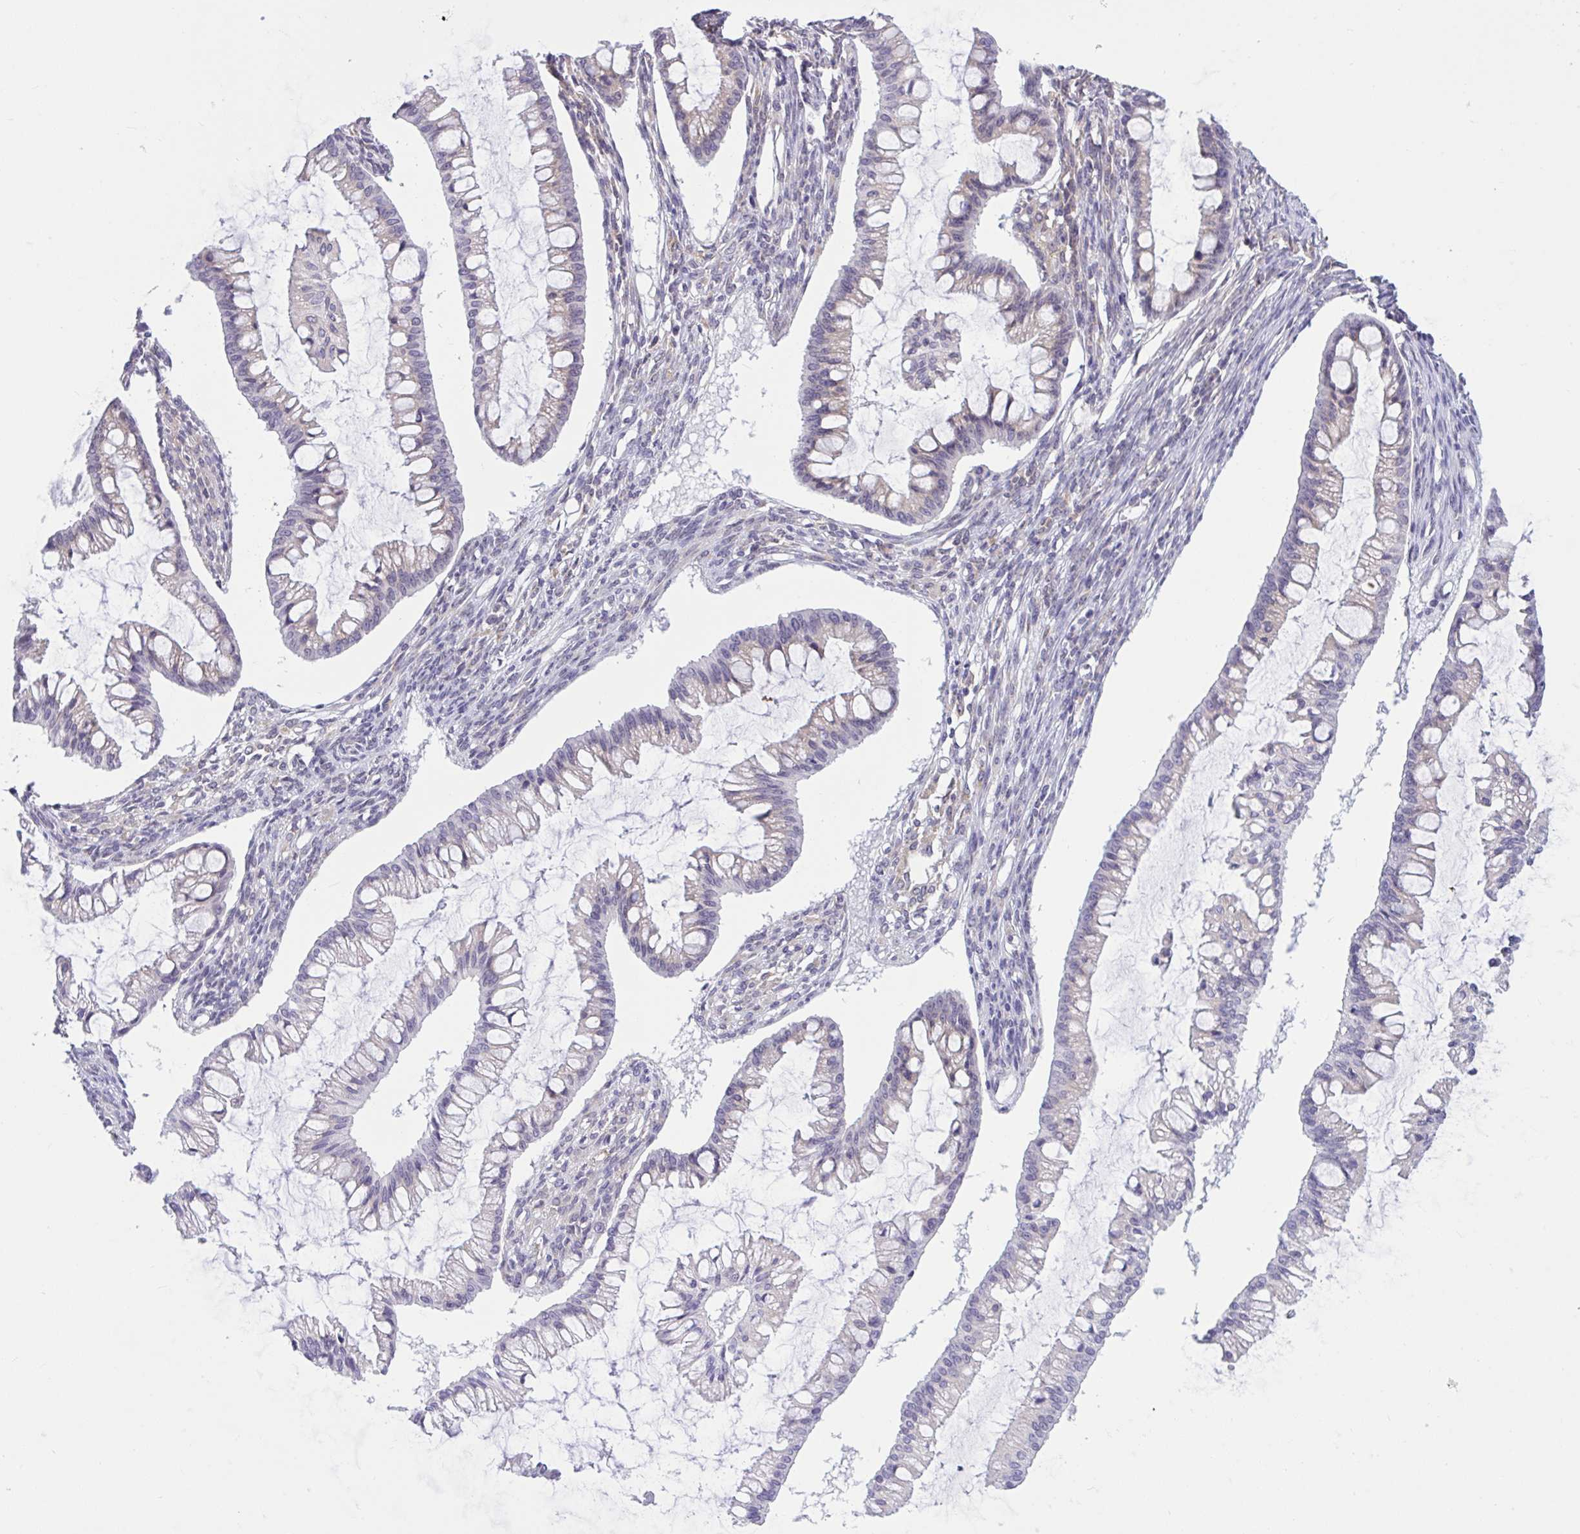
{"staining": {"intensity": "weak", "quantity": "<25%", "location": "cytoplasmic/membranous"}, "tissue": "ovarian cancer", "cell_type": "Tumor cells", "image_type": "cancer", "snomed": [{"axis": "morphology", "description": "Cystadenocarcinoma, mucinous, NOS"}, {"axis": "topography", "description": "Ovary"}], "caption": "Immunohistochemistry image of neoplastic tissue: ovarian mucinous cystadenocarcinoma stained with DAB exhibits no significant protein staining in tumor cells.", "gene": "CAMLG", "patient": {"sex": "female", "age": 73}}